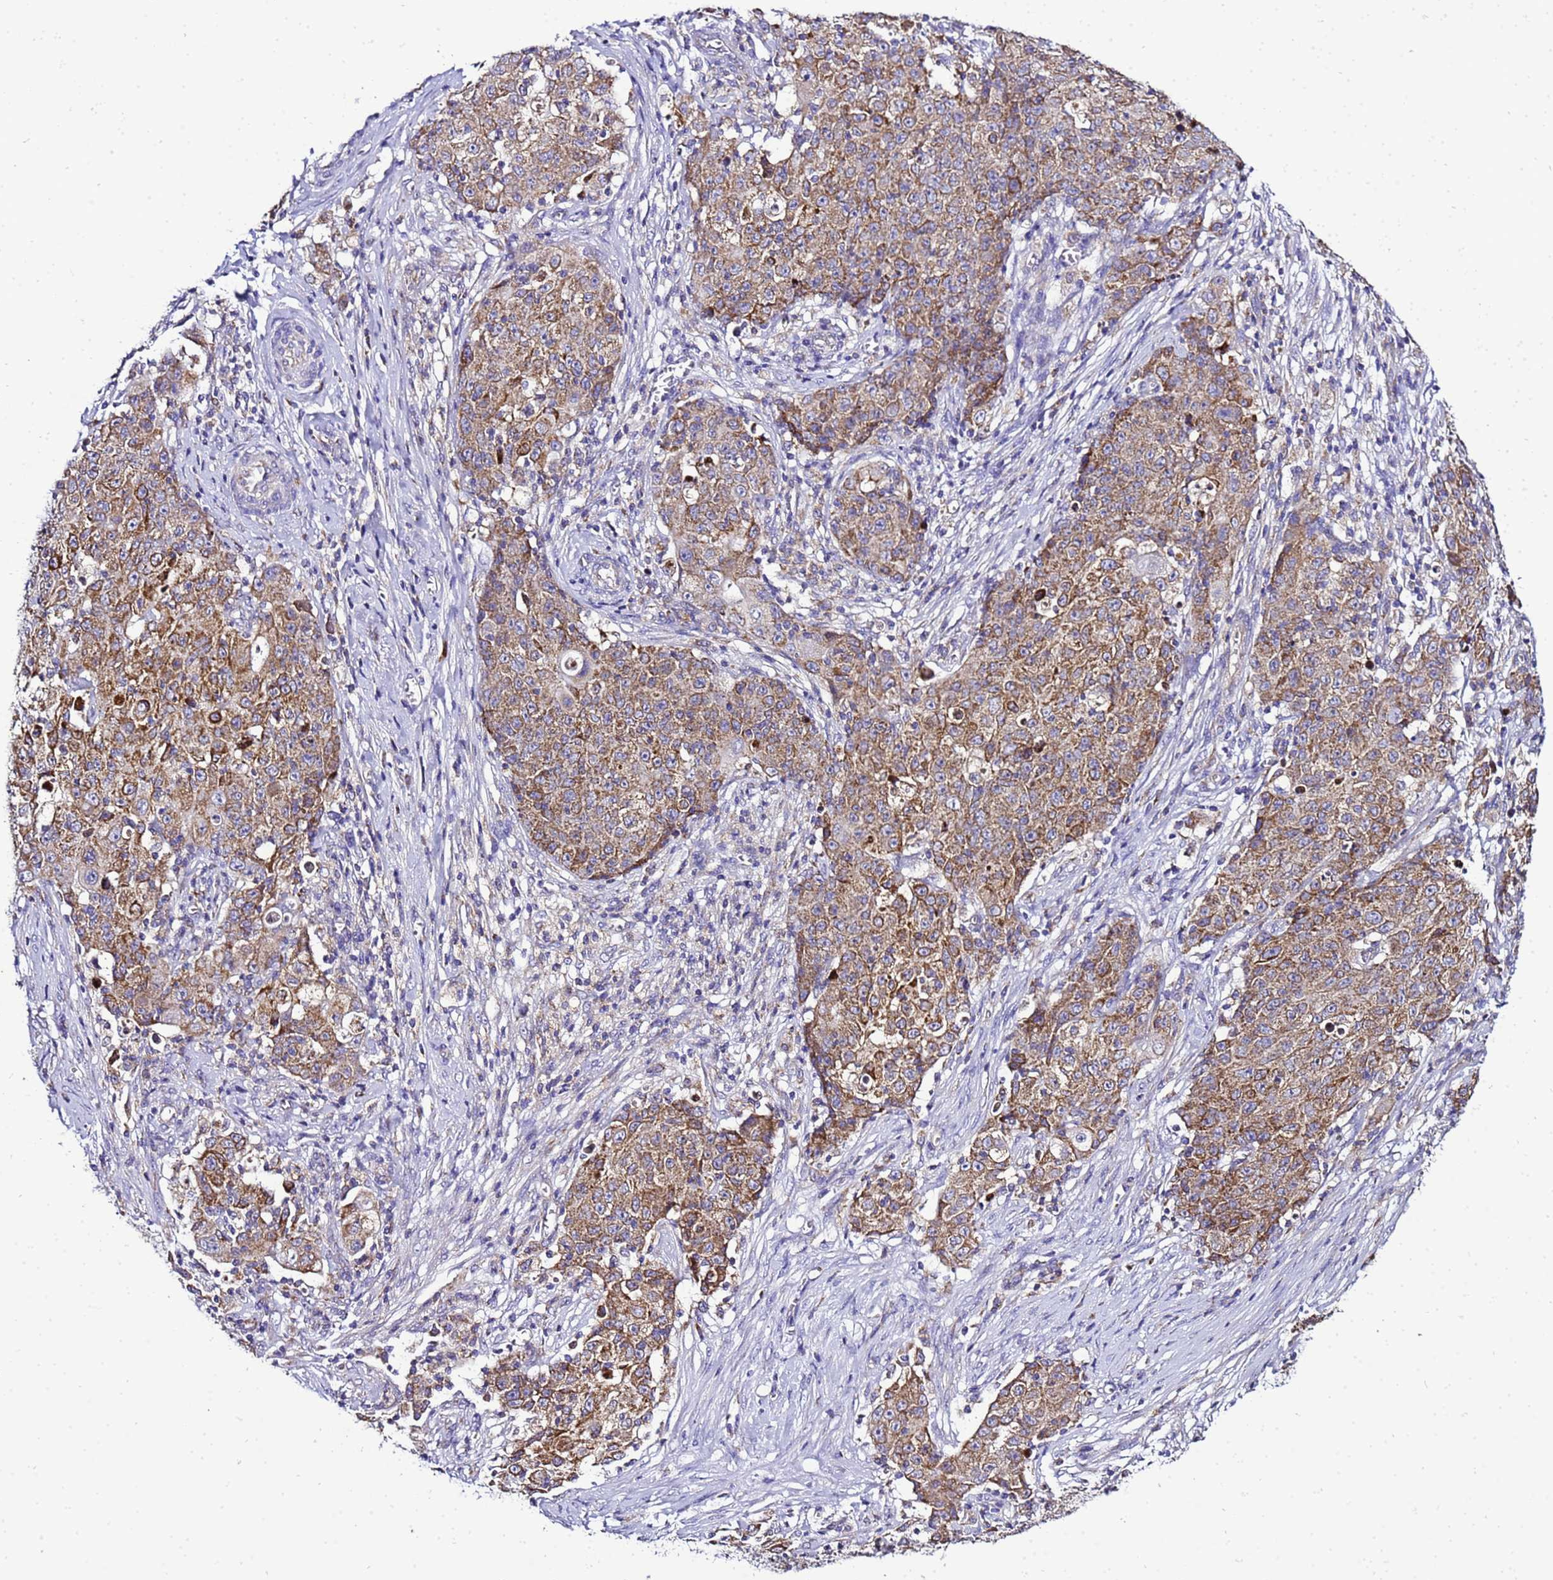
{"staining": {"intensity": "moderate", "quantity": ">75%", "location": "cytoplasmic/membranous"}, "tissue": "ovarian cancer", "cell_type": "Tumor cells", "image_type": "cancer", "snomed": [{"axis": "morphology", "description": "Carcinoma, endometroid"}, {"axis": "topography", "description": "Ovary"}], "caption": "An IHC micrograph of tumor tissue is shown. Protein staining in brown highlights moderate cytoplasmic/membranous positivity in ovarian cancer within tumor cells.", "gene": "HIGD2A", "patient": {"sex": "female", "age": 42}}